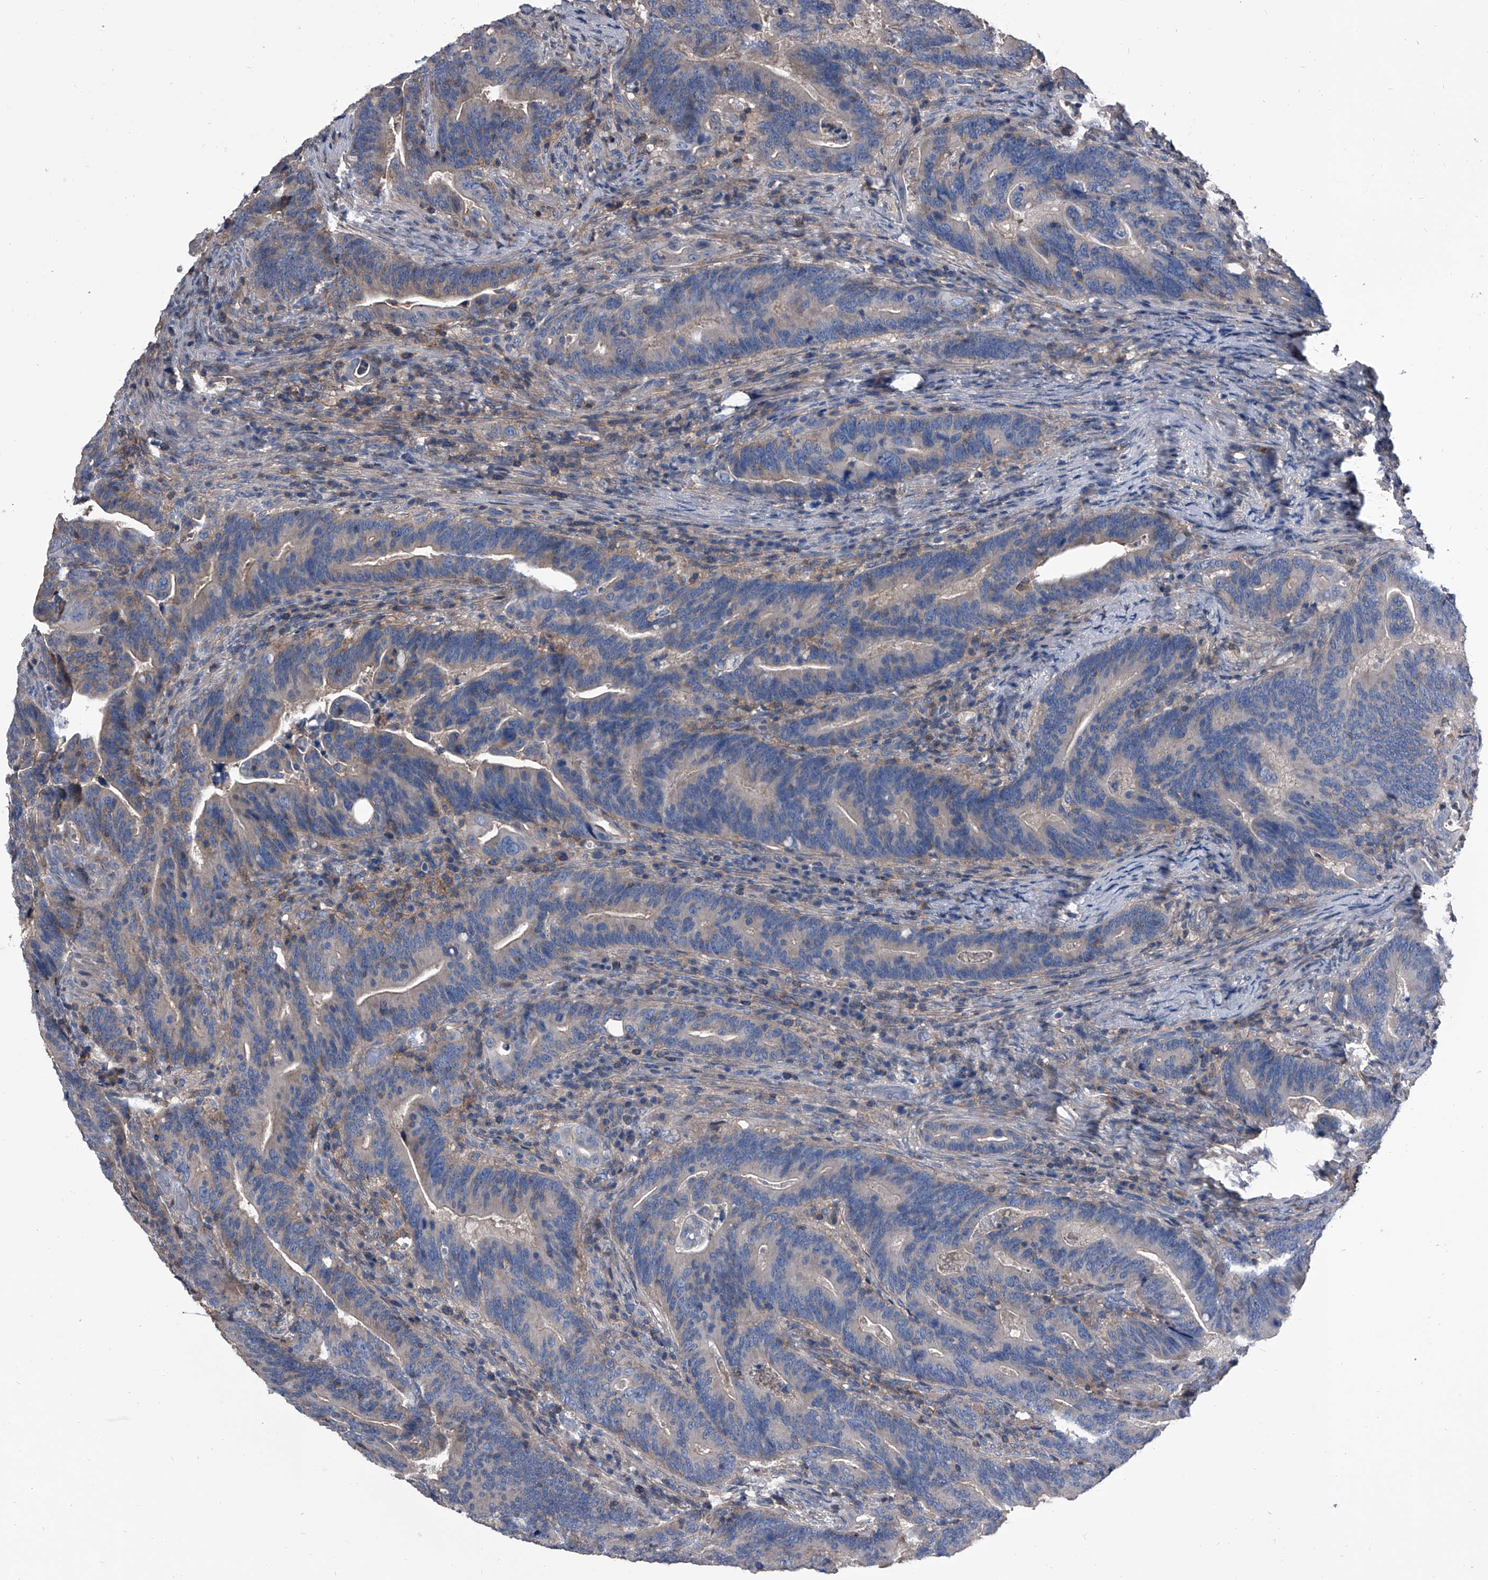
{"staining": {"intensity": "weak", "quantity": "<25%", "location": "cytoplasmic/membranous"}, "tissue": "colorectal cancer", "cell_type": "Tumor cells", "image_type": "cancer", "snomed": [{"axis": "morphology", "description": "Adenocarcinoma, NOS"}, {"axis": "topography", "description": "Colon"}], "caption": "This is an IHC histopathology image of human colorectal adenocarcinoma. There is no positivity in tumor cells.", "gene": "PIP5K1A", "patient": {"sex": "female", "age": 66}}